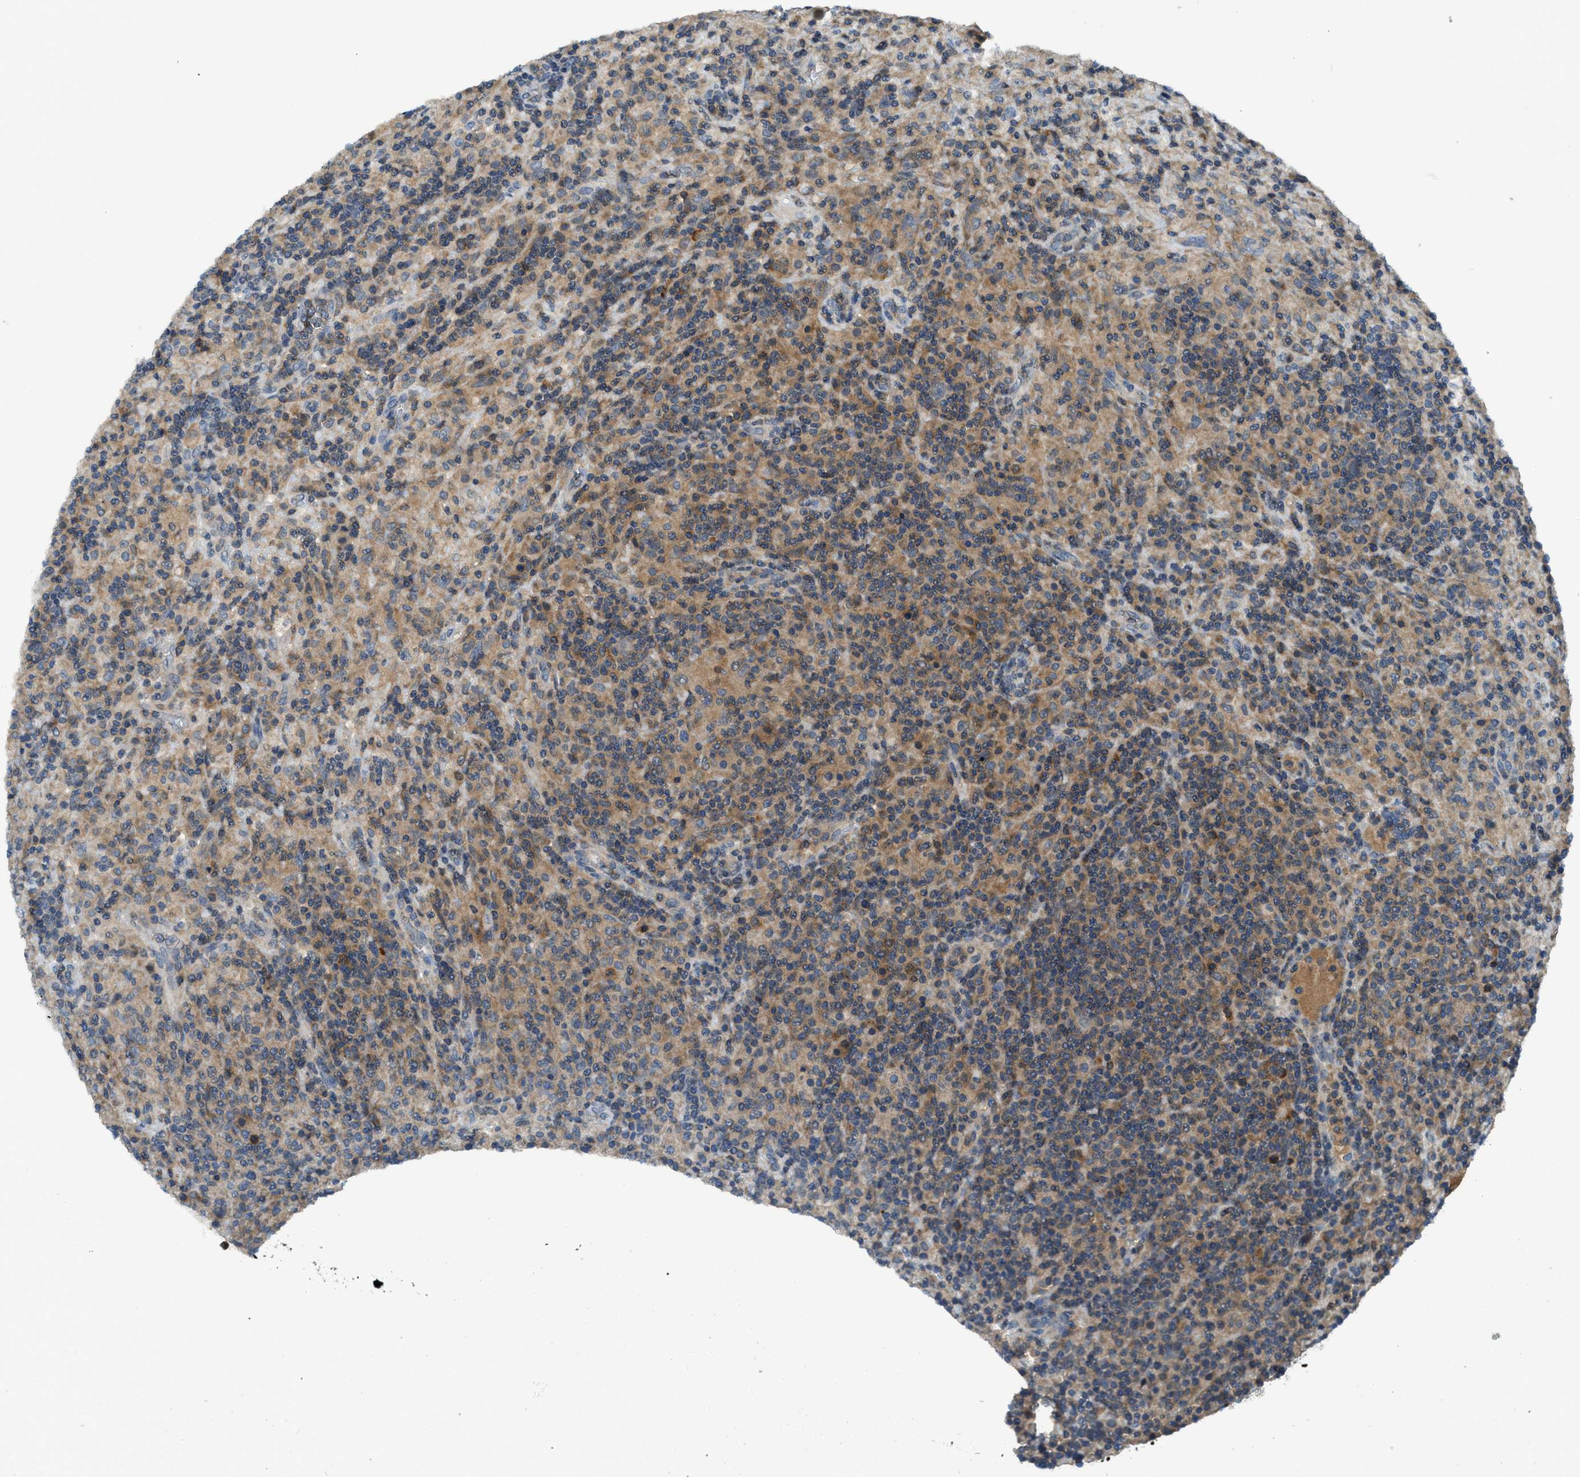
{"staining": {"intensity": "weak", "quantity": "25%-75%", "location": "cytoplasmic/membranous"}, "tissue": "lymphoma", "cell_type": "Tumor cells", "image_type": "cancer", "snomed": [{"axis": "morphology", "description": "Hodgkin's disease, NOS"}, {"axis": "topography", "description": "Lymph node"}], "caption": "Protein staining of Hodgkin's disease tissue demonstrates weak cytoplasmic/membranous staining in approximately 25%-75% of tumor cells.", "gene": "PAFAH2", "patient": {"sex": "male", "age": 70}}